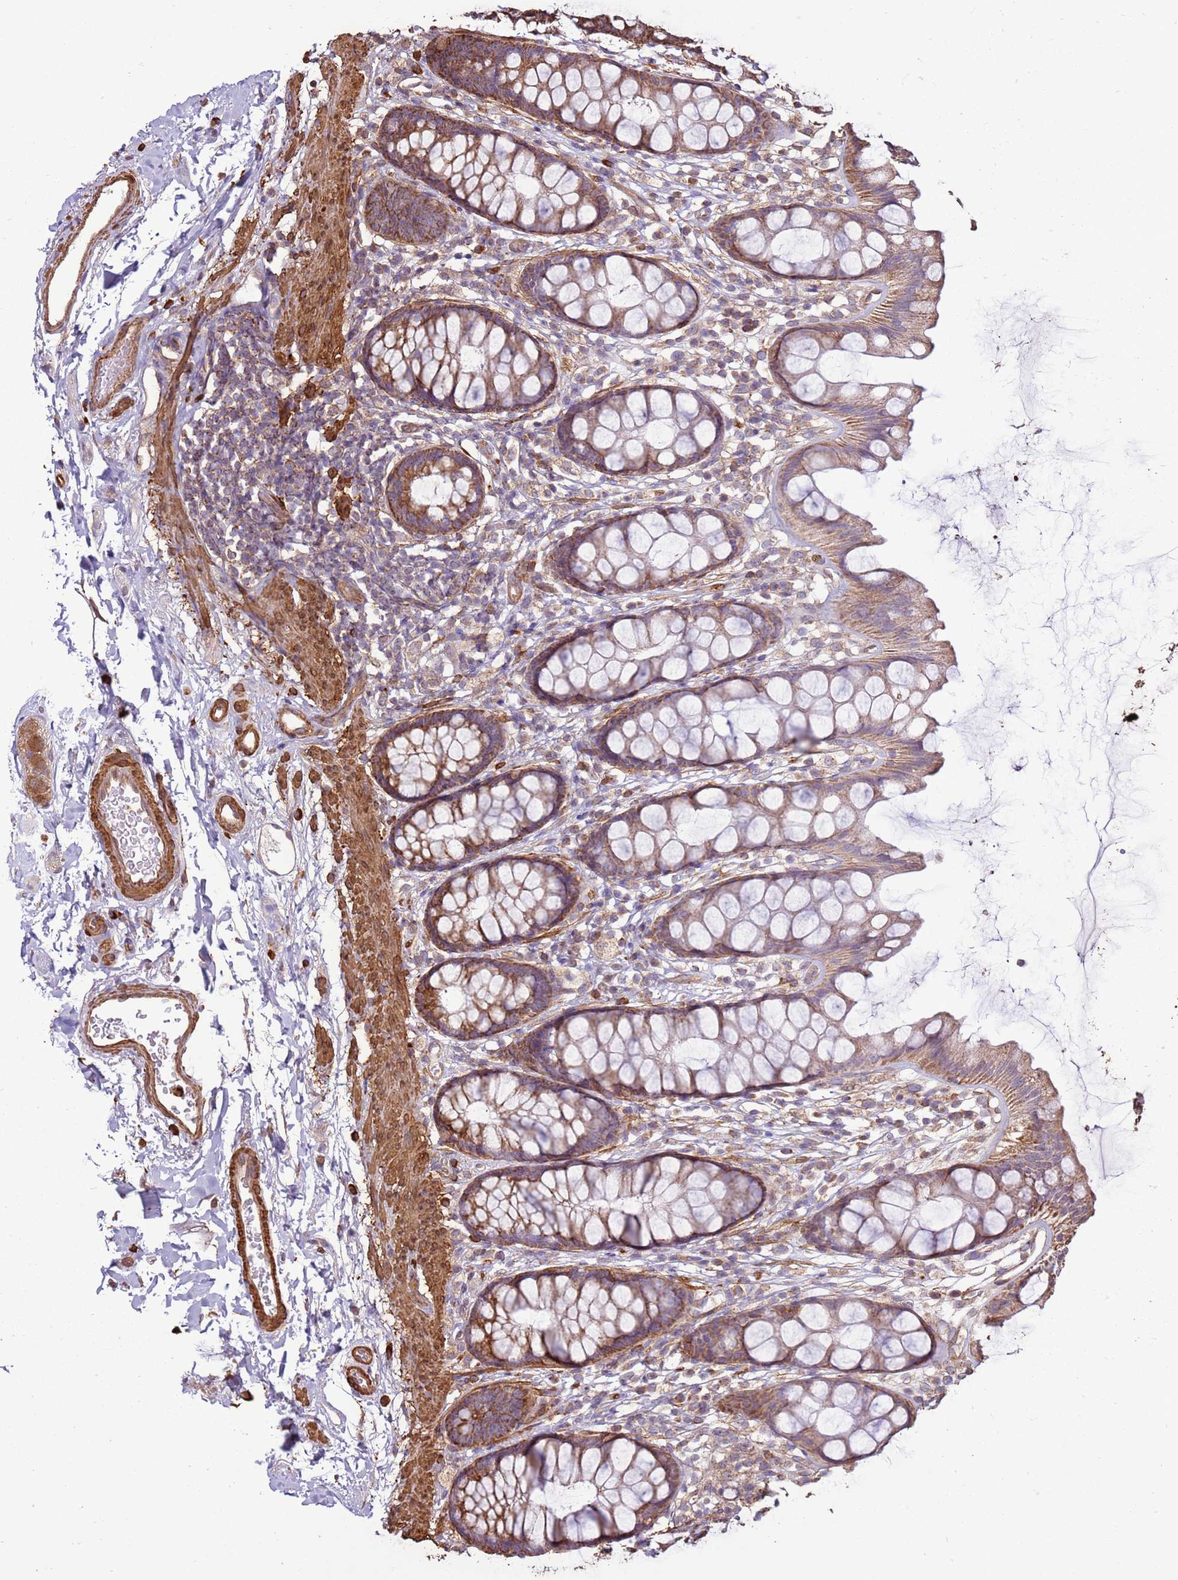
{"staining": {"intensity": "moderate", "quantity": "25%-75%", "location": "cytoplasmic/membranous"}, "tissue": "rectum", "cell_type": "Glandular cells", "image_type": "normal", "snomed": [{"axis": "morphology", "description": "Normal tissue, NOS"}, {"axis": "topography", "description": "Rectum"}], "caption": "Rectum was stained to show a protein in brown. There is medium levels of moderate cytoplasmic/membranous positivity in approximately 25%-75% of glandular cells. (DAB = brown stain, brightfield microscopy at high magnification).", "gene": "DDX59", "patient": {"sex": "female", "age": 65}}